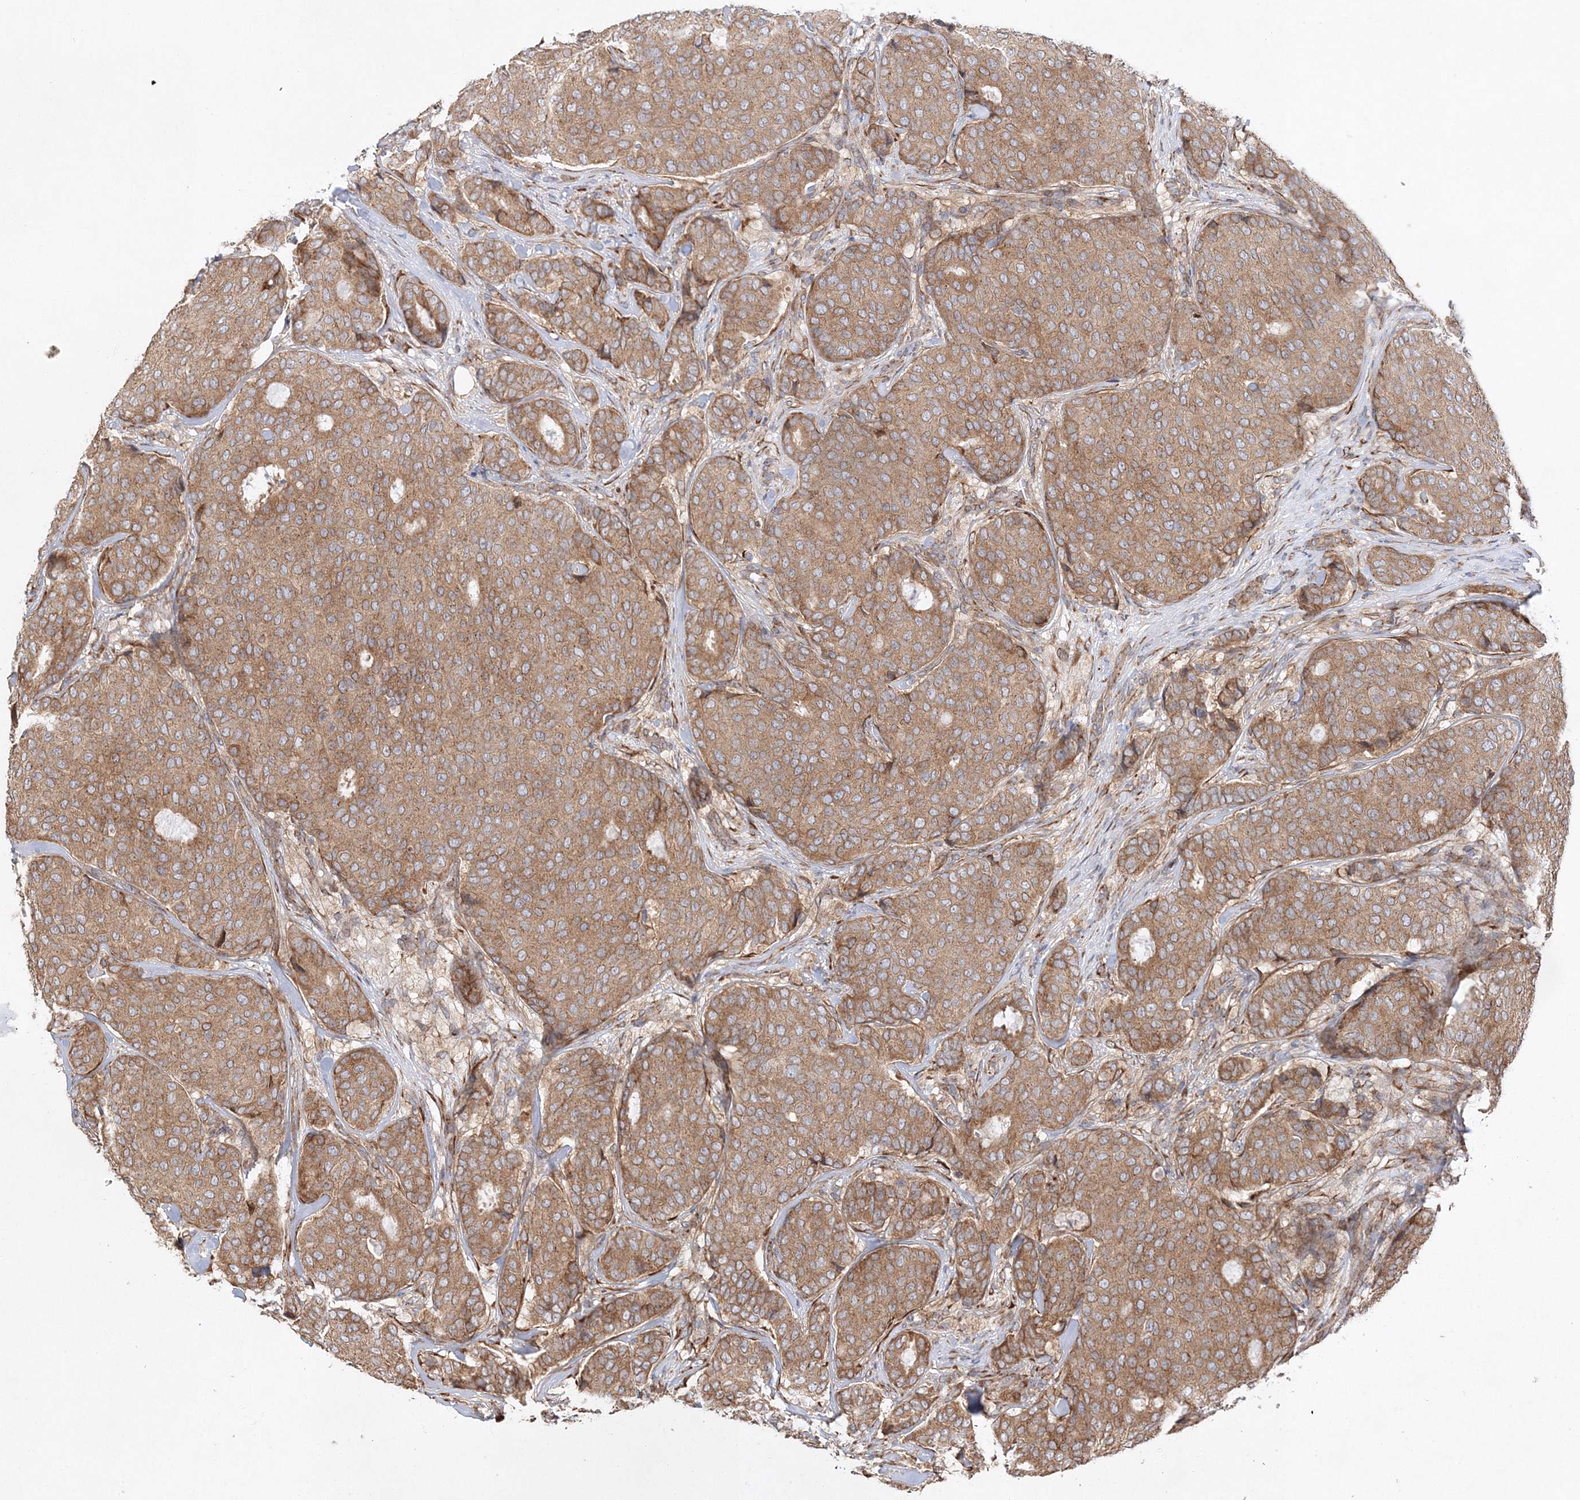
{"staining": {"intensity": "moderate", "quantity": ">75%", "location": "cytoplasmic/membranous"}, "tissue": "breast cancer", "cell_type": "Tumor cells", "image_type": "cancer", "snomed": [{"axis": "morphology", "description": "Duct carcinoma"}, {"axis": "topography", "description": "Breast"}], "caption": "Protein expression analysis of breast cancer (intraductal carcinoma) demonstrates moderate cytoplasmic/membranous positivity in about >75% of tumor cells. The staining was performed using DAB (3,3'-diaminobenzidine) to visualize the protein expression in brown, while the nuclei were stained in blue with hematoxylin (Magnification: 20x).", "gene": "ZFYVE16", "patient": {"sex": "female", "age": 75}}